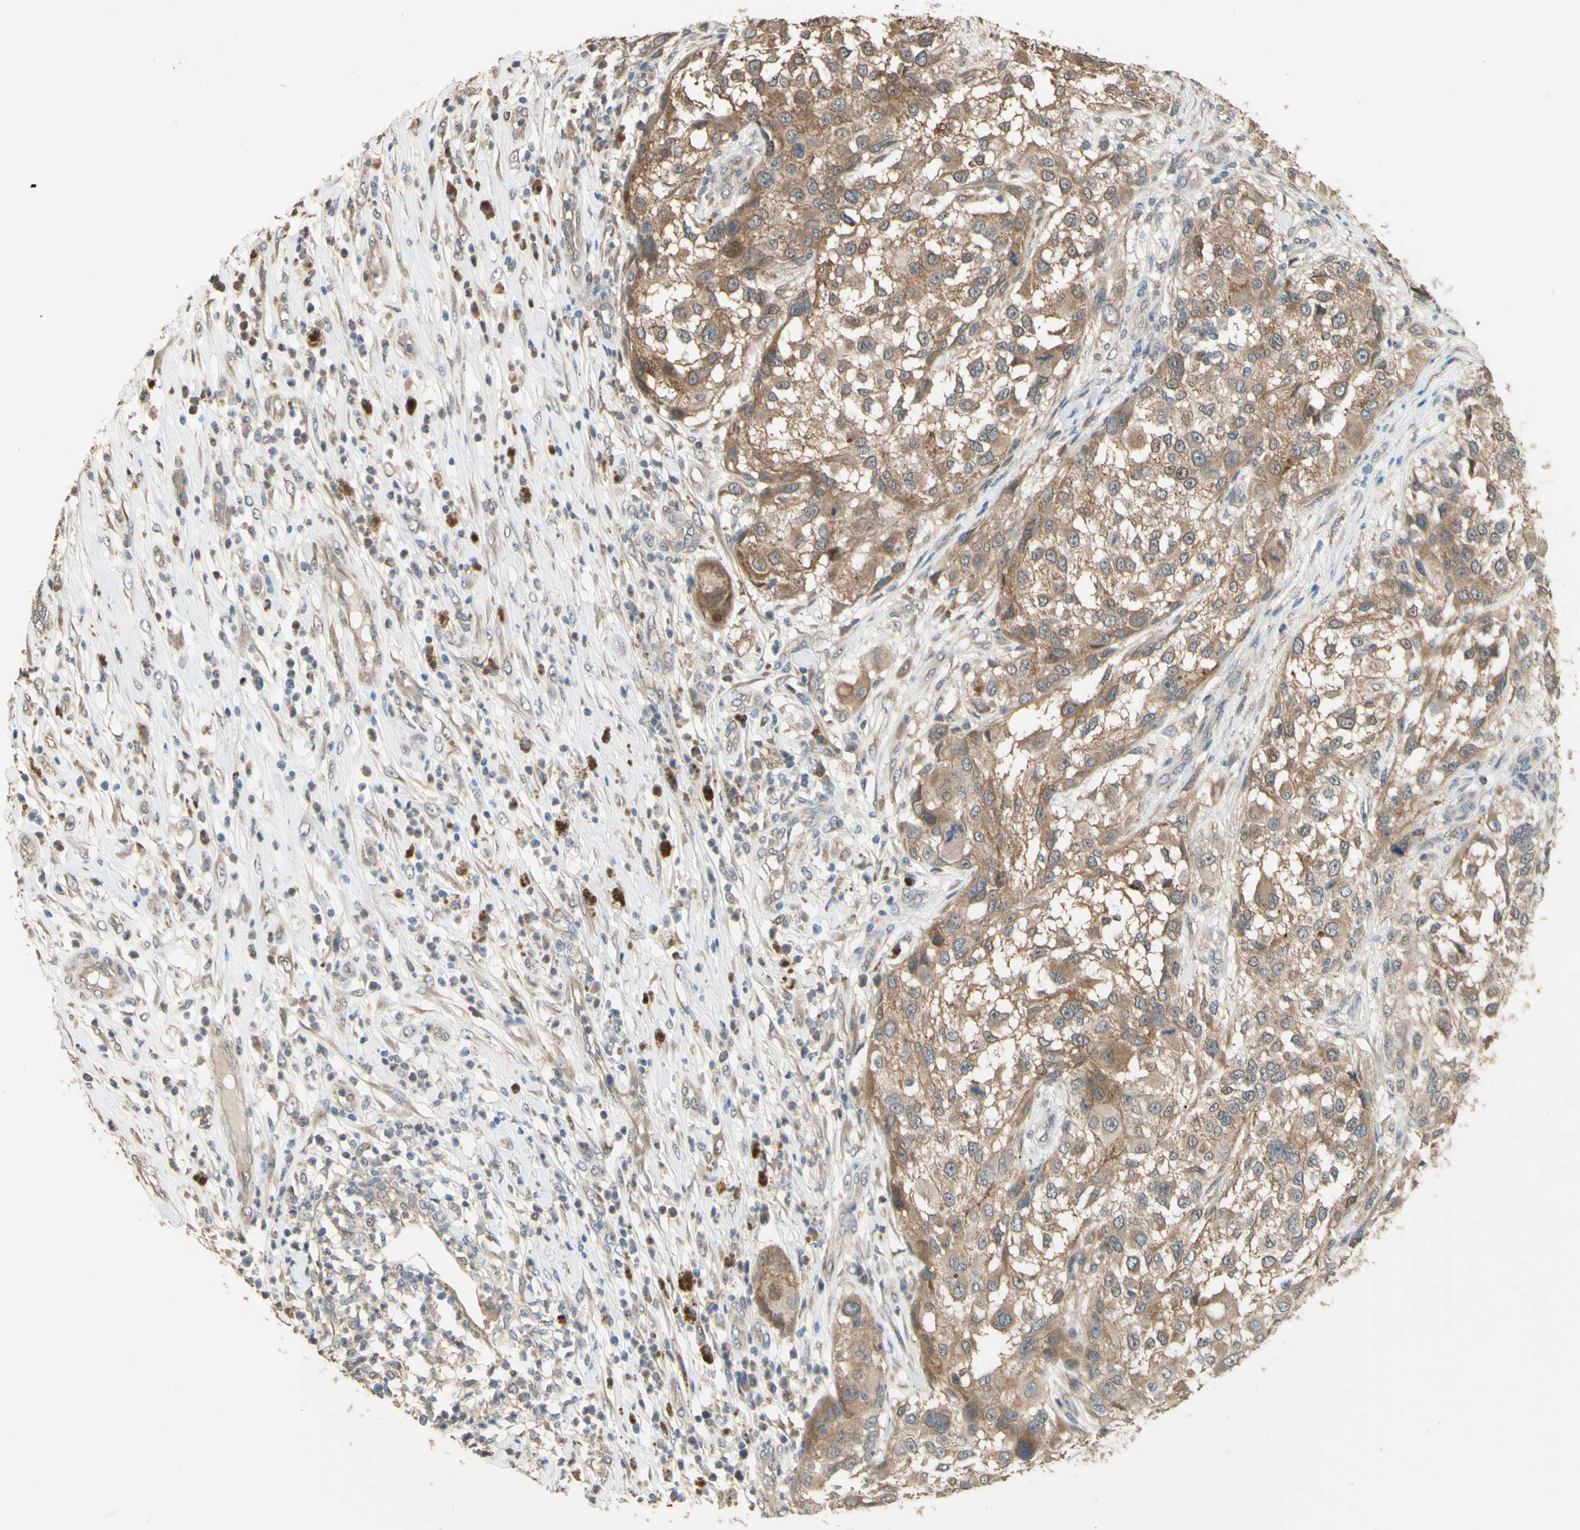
{"staining": {"intensity": "moderate", "quantity": ">75%", "location": "cytoplasmic/membranous"}, "tissue": "melanoma", "cell_type": "Tumor cells", "image_type": "cancer", "snomed": [{"axis": "morphology", "description": "Necrosis, NOS"}, {"axis": "morphology", "description": "Malignant melanoma, NOS"}, {"axis": "topography", "description": "Skin"}], "caption": "Melanoma was stained to show a protein in brown. There is medium levels of moderate cytoplasmic/membranous positivity in approximately >75% of tumor cells. (Stains: DAB in brown, nuclei in blue, Microscopy: brightfield microscopy at high magnification).", "gene": "SMIM19", "patient": {"sex": "female", "age": 87}}